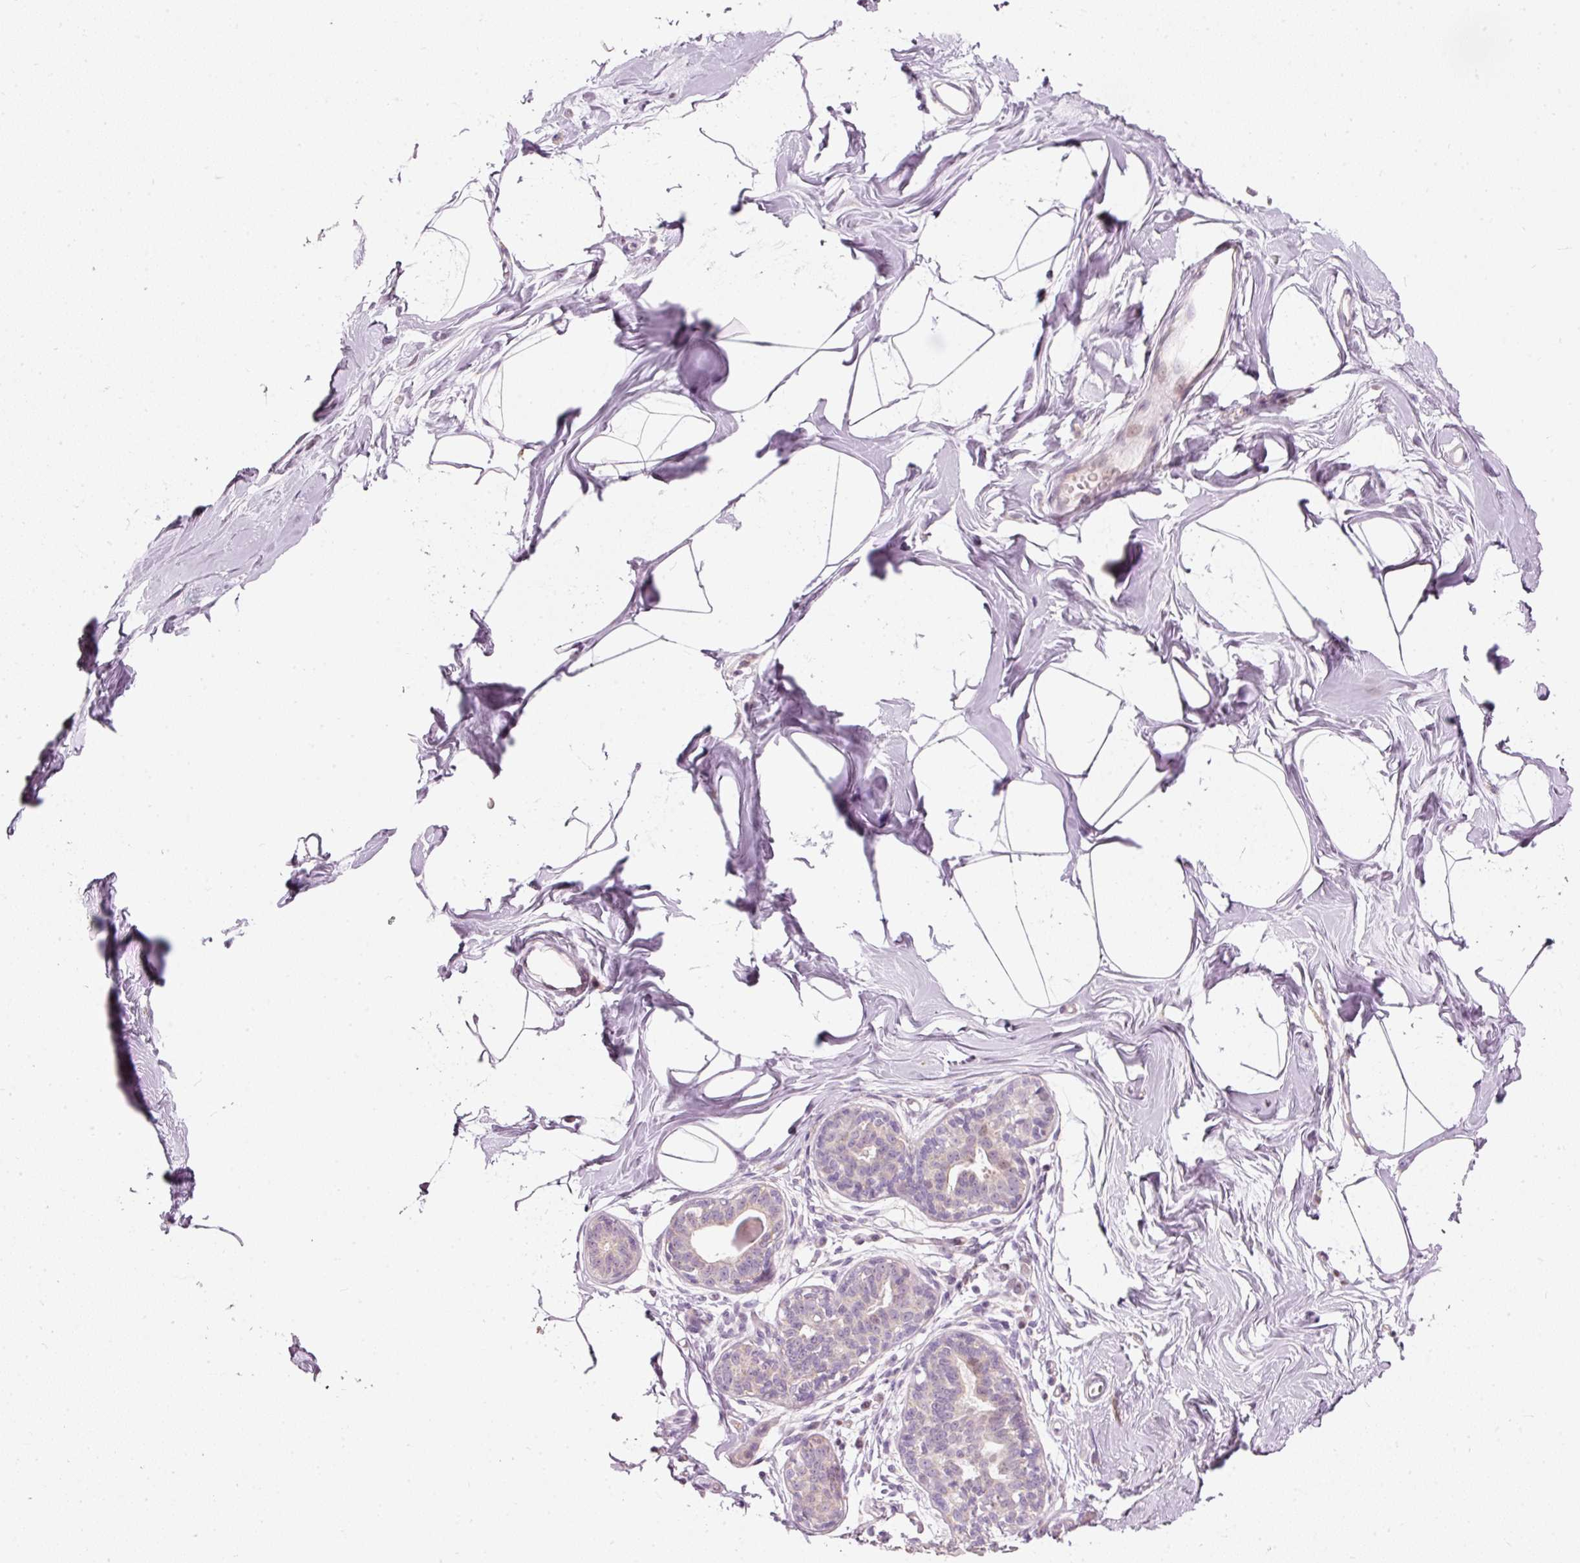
{"staining": {"intensity": "negative", "quantity": "none", "location": "none"}, "tissue": "breast", "cell_type": "Adipocytes", "image_type": "normal", "snomed": [{"axis": "morphology", "description": "Normal tissue, NOS"}, {"axis": "topography", "description": "Breast"}], "caption": "Adipocytes show no significant protein expression in unremarkable breast.", "gene": "RNF39", "patient": {"sex": "female", "age": 45}}